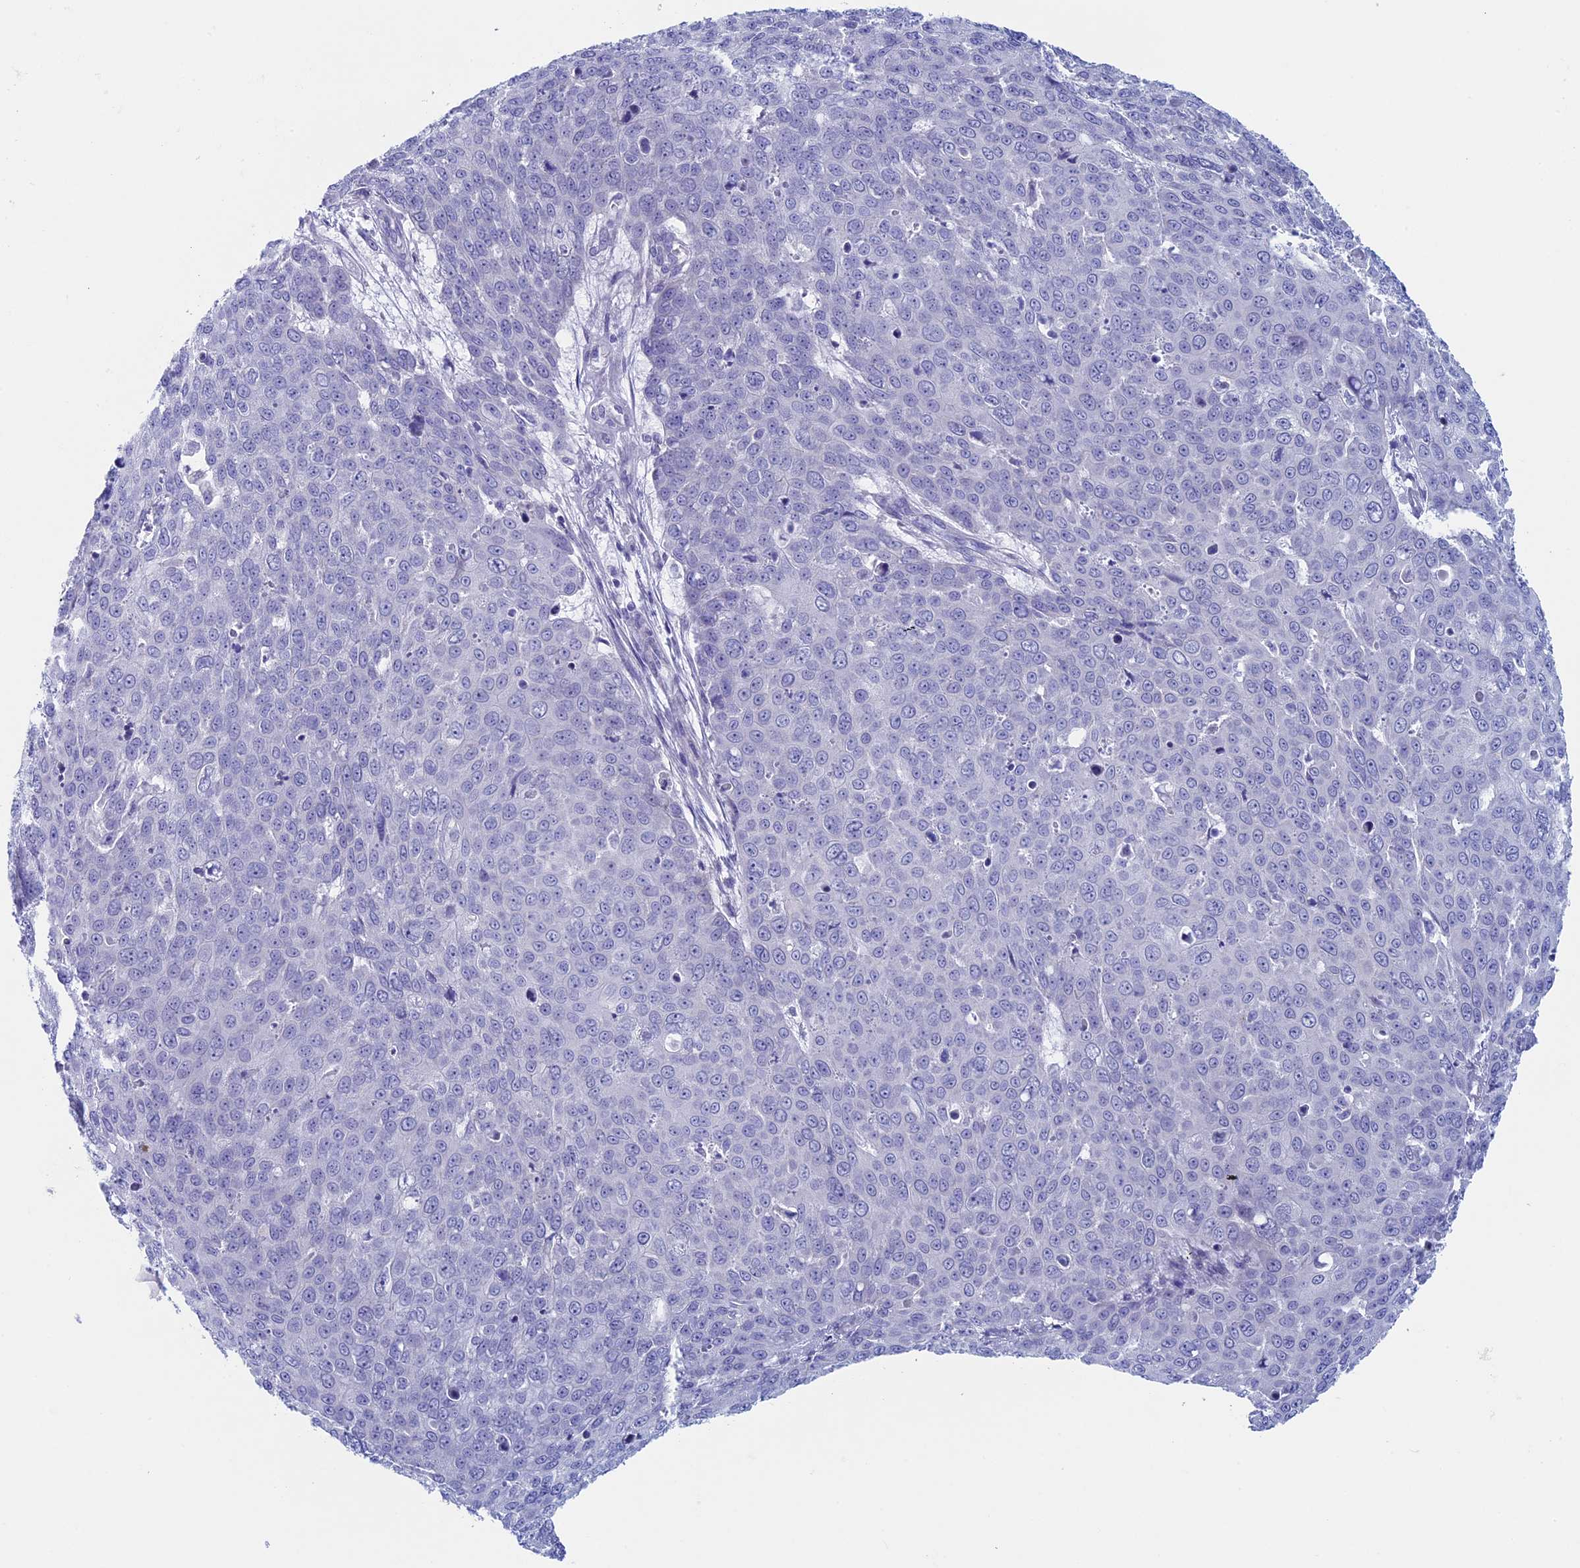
{"staining": {"intensity": "negative", "quantity": "none", "location": "none"}, "tissue": "skin cancer", "cell_type": "Tumor cells", "image_type": "cancer", "snomed": [{"axis": "morphology", "description": "Squamous cell carcinoma, NOS"}, {"axis": "topography", "description": "Skin"}], "caption": "This is an immunohistochemistry (IHC) histopathology image of skin squamous cell carcinoma. There is no staining in tumor cells.", "gene": "MAGEB6", "patient": {"sex": "male", "age": 71}}